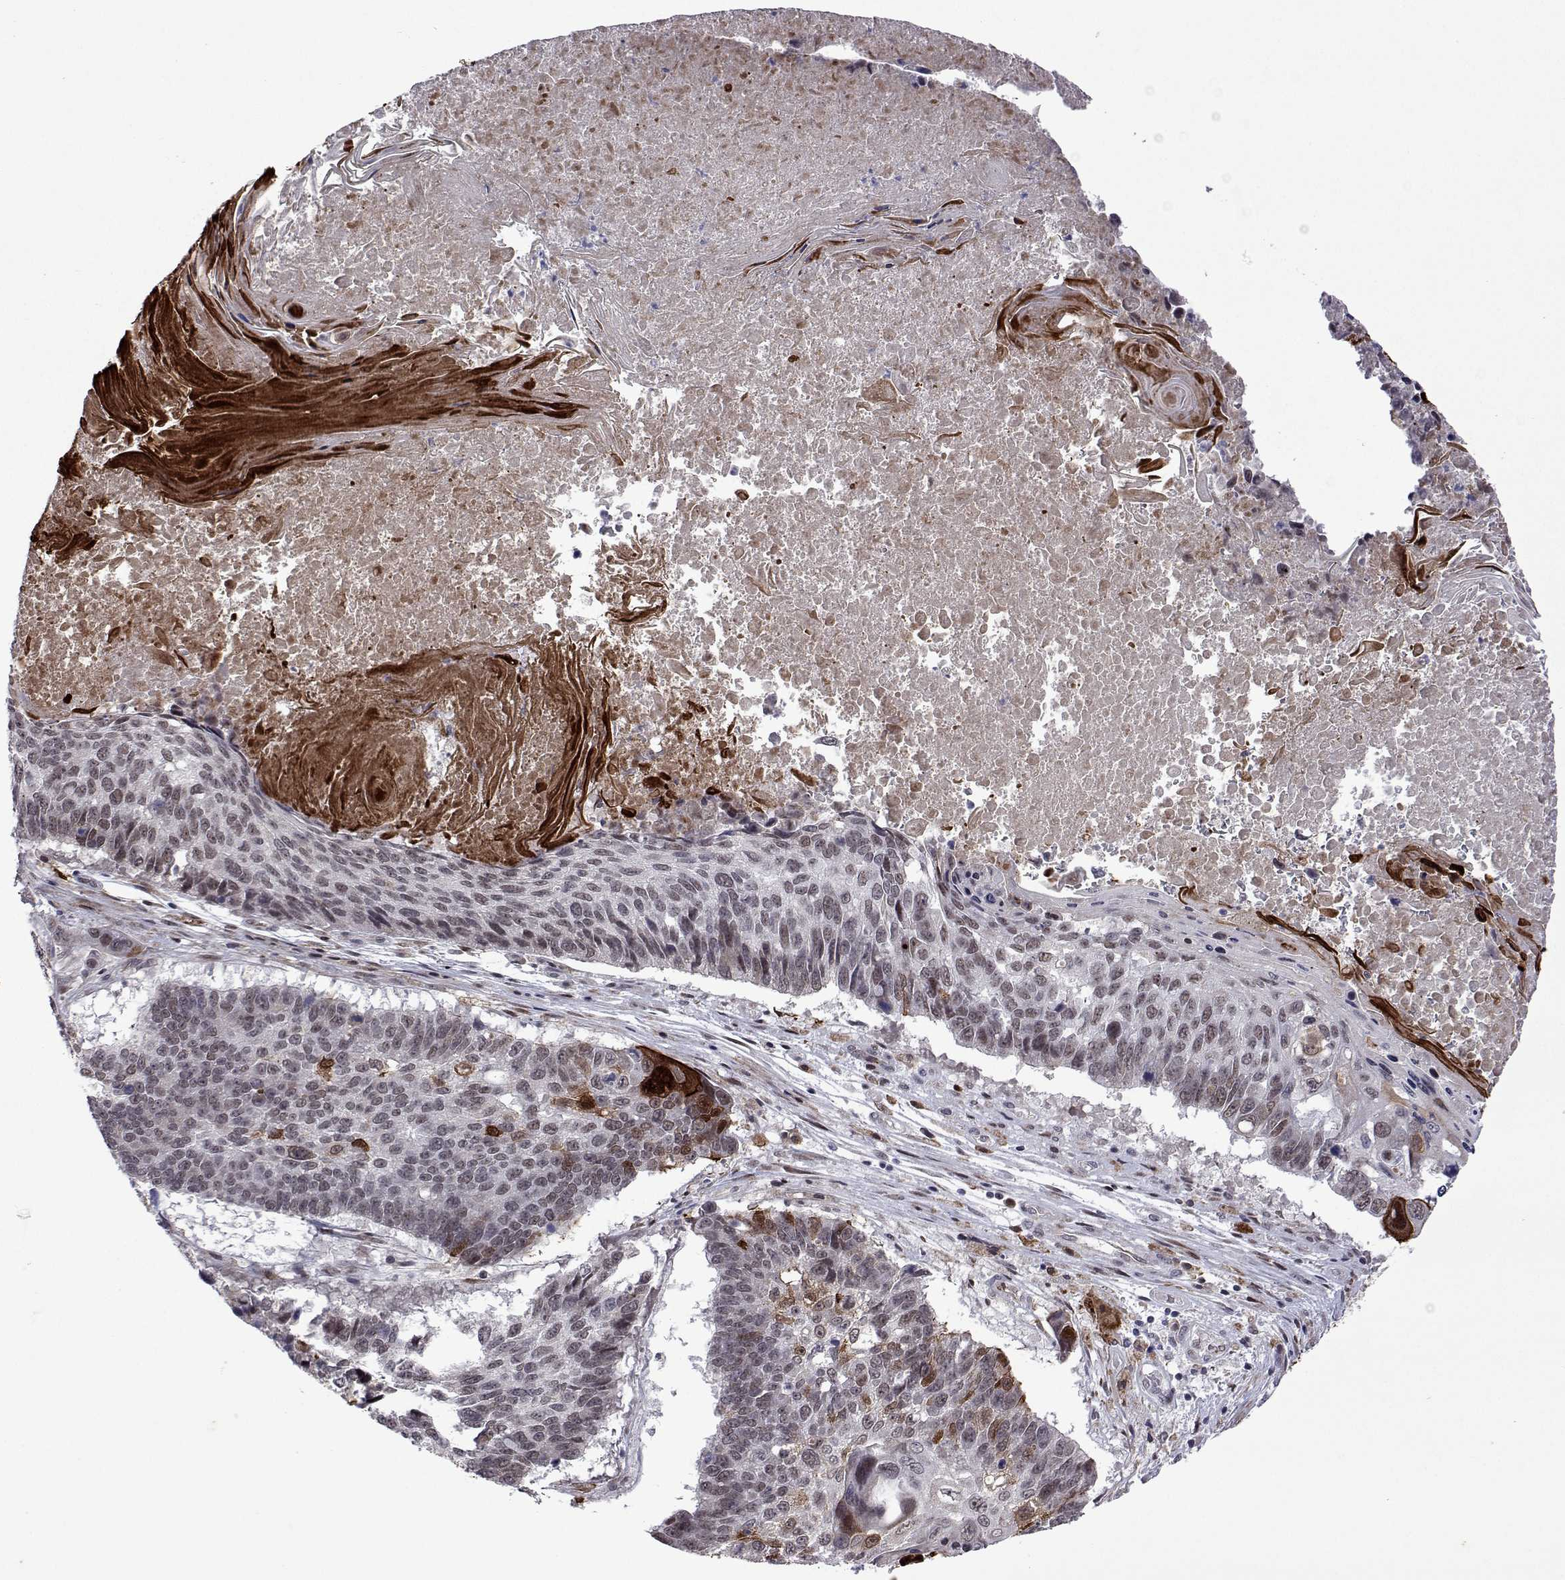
{"staining": {"intensity": "moderate", "quantity": "<25%", "location": "cytoplasmic/membranous,nuclear"}, "tissue": "lung cancer", "cell_type": "Tumor cells", "image_type": "cancer", "snomed": [{"axis": "morphology", "description": "Squamous cell carcinoma, NOS"}, {"axis": "topography", "description": "Lung"}], "caption": "The histopathology image displays immunohistochemical staining of lung cancer. There is moderate cytoplasmic/membranous and nuclear expression is appreciated in approximately <25% of tumor cells.", "gene": "EFCAB3", "patient": {"sex": "male", "age": 73}}